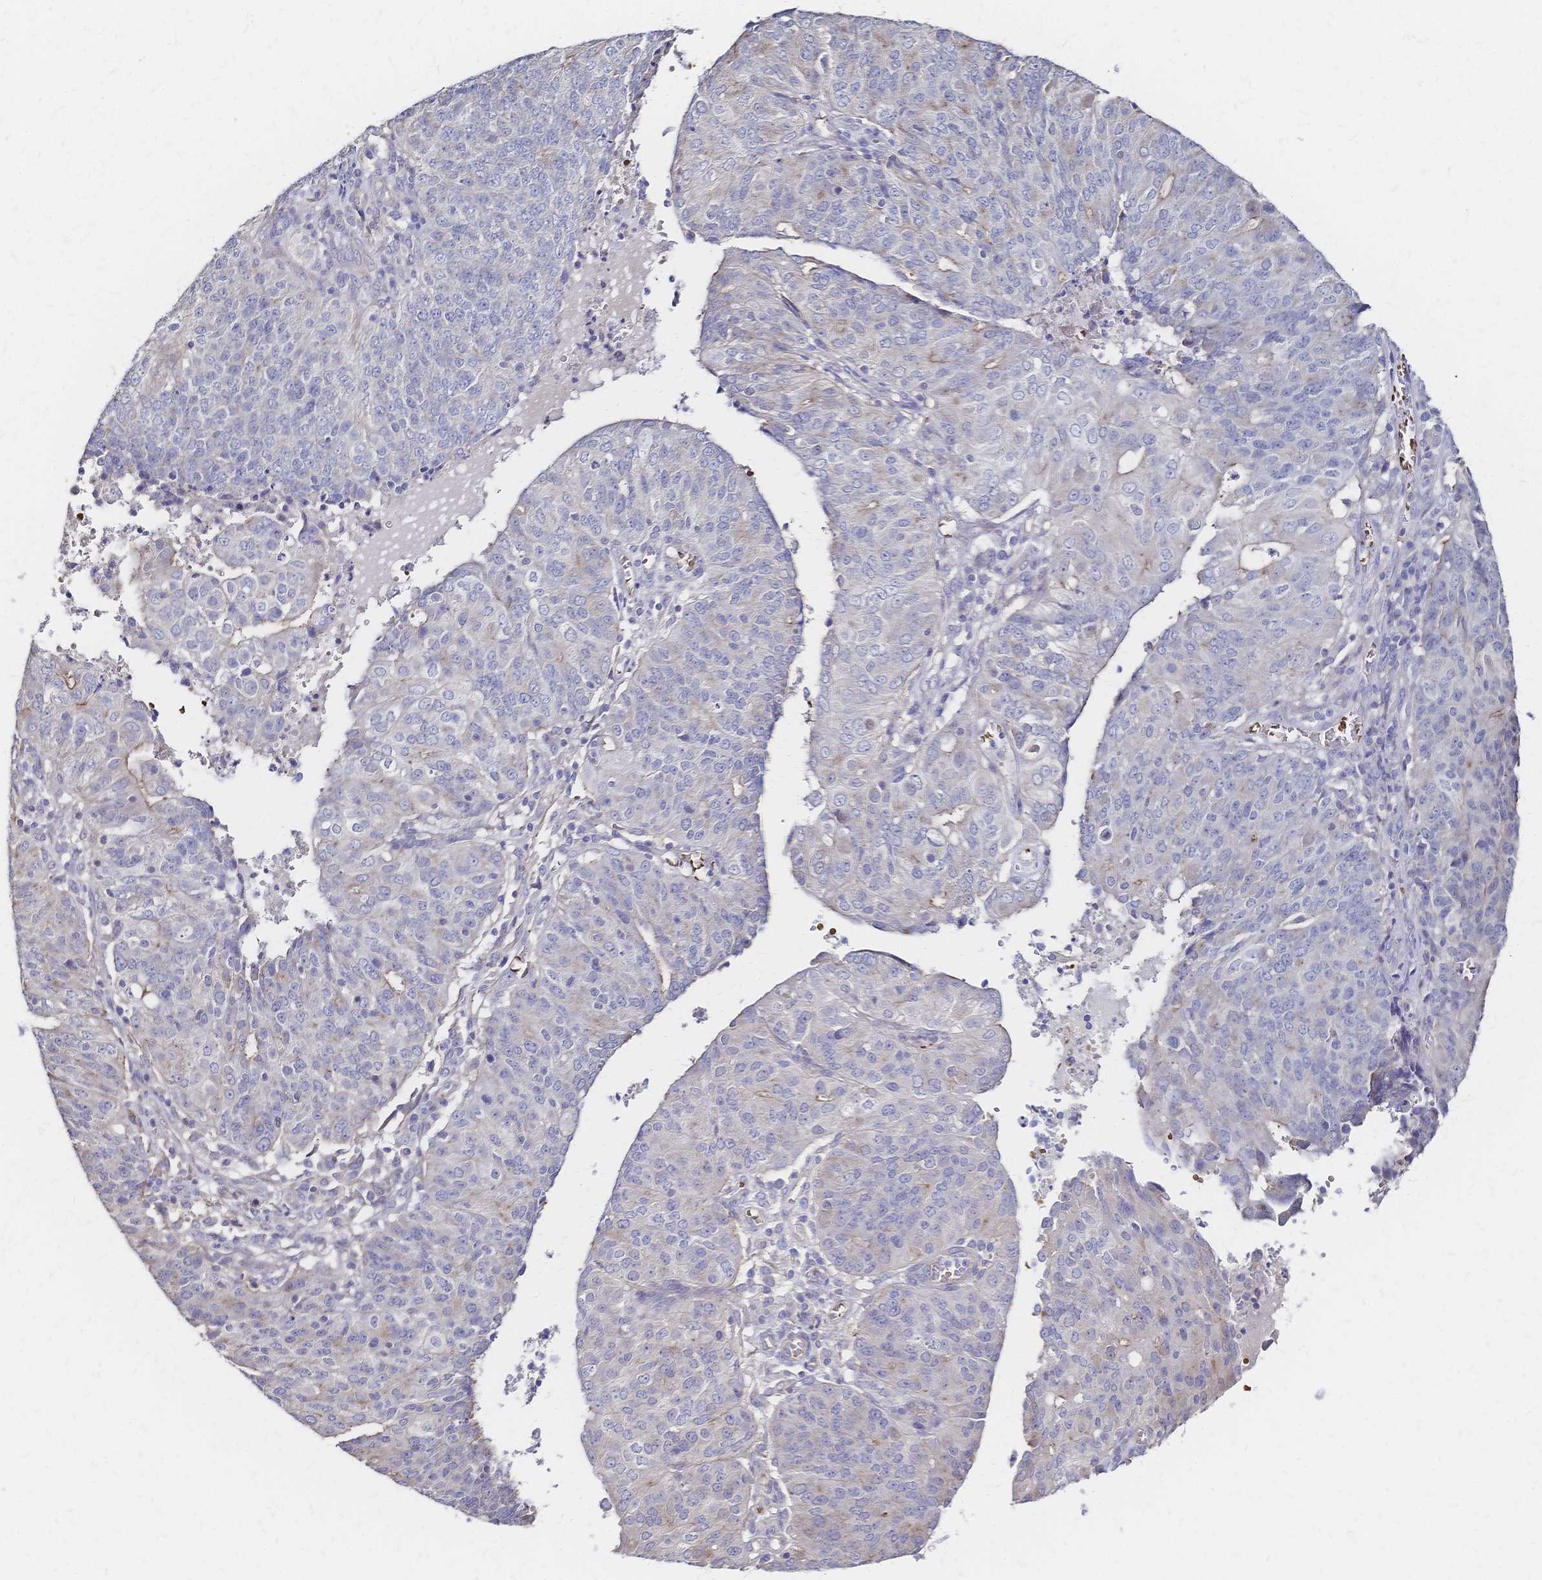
{"staining": {"intensity": "negative", "quantity": "none", "location": "none"}, "tissue": "endometrial cancer", "cell_type": "Tumor cells", "image_type": "cancer", "snomed": [{"axis": "morphology", "description": "Adenocarcinoma, NOS"}, {"axis": "topography", "description": "Endometrium"}], "caption": "Immunohistochemistry histopathology image of neoplastic tissue: human adenocarcinoma (endometrial) stained with DAB demonstrates no significant protein staining in tumor cells.", "gene": "SLC5A1", "patient": {"sex": "female", "age": 82}}